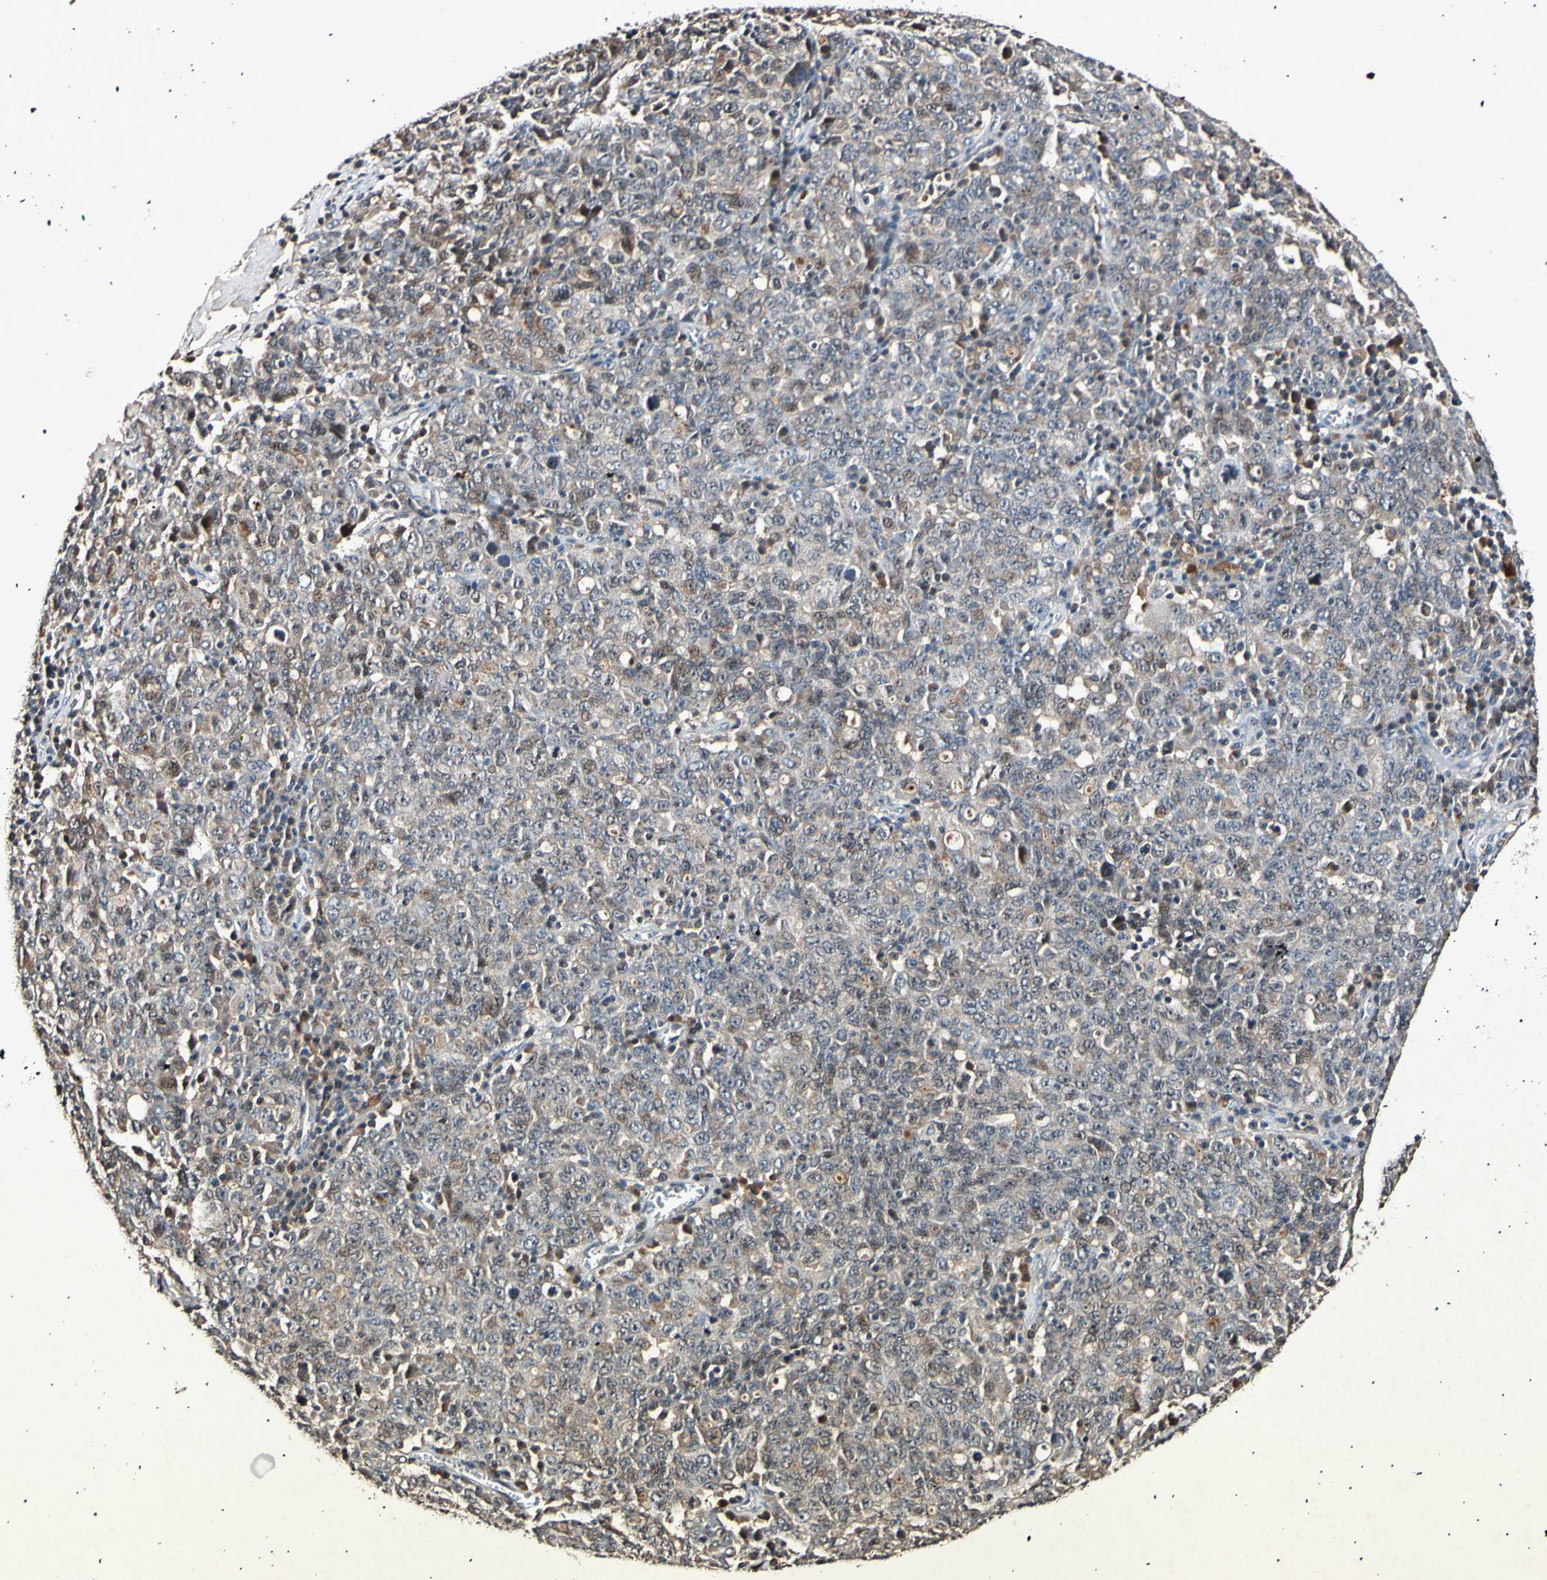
{"staining": {"intensity": "weak", "quantity": "<25%", "location": "cytoplasmic/membranous"}, "tissue": "ovarian cancer", "cell_type": "Tumor cells", "image_type": "cancer", "snomed": [{"axis": "morphology", "description": "Carcinoma, endometroid"}, {"axis": "topography", "description": "Ovary"}], "caption": "High magnification brightfield microscopy of ovarian cancer stained with DAB (brown) and counterstained with hematoxylin (blue): tumor cells show no significant positivity.", "gene": "ADCY3", "patient": {"sex": "female", "age": 62}}